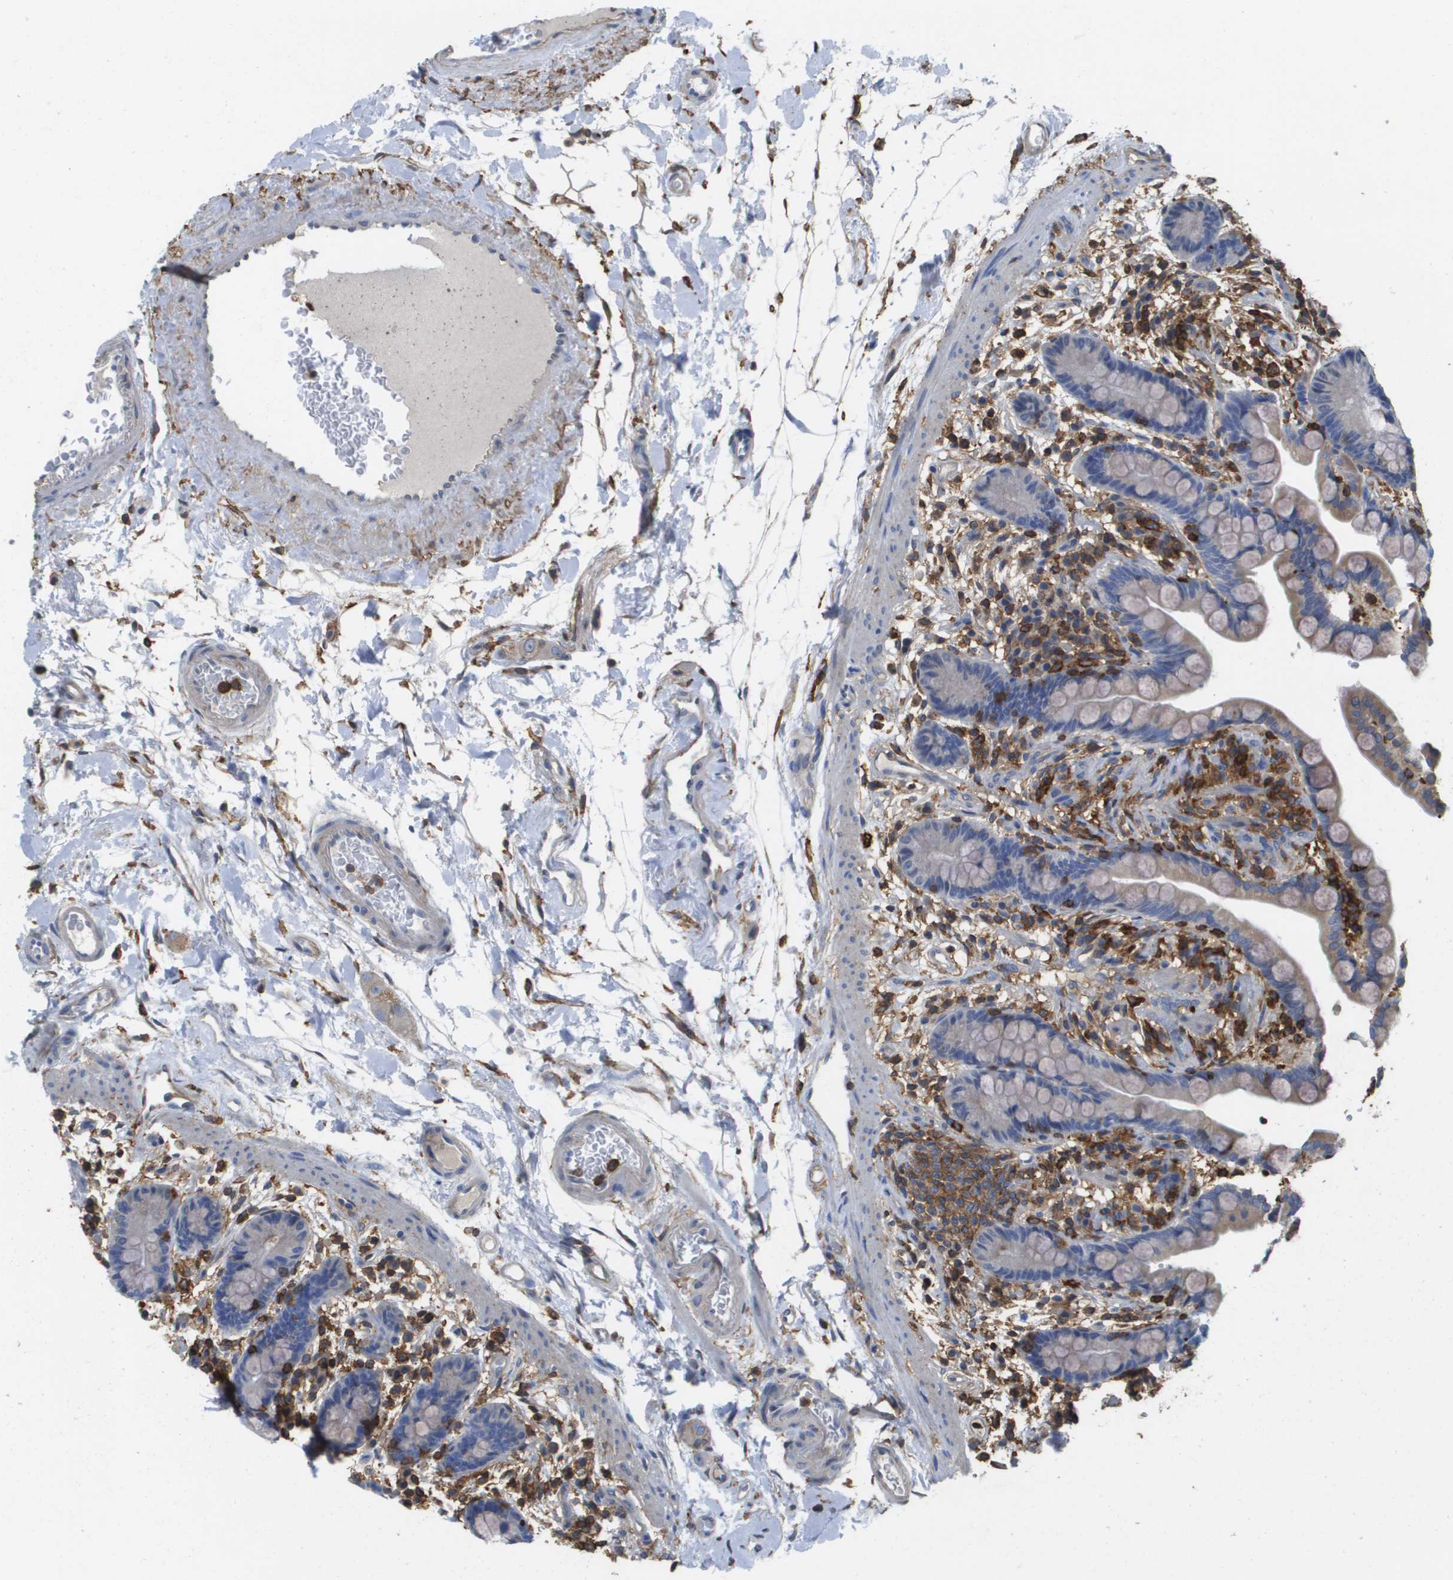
{"staining": {"intensity": "negative", "quantity": "none", "location": "none"}, "tissue": "colon", "cell_type": "Endothelial cells", "image_type": "normal", "snomed": [{"axis": "morphology", "description": "Normal tissue, NOS"}, {"axis": "topography", "description": "Colon"}], "caption": "Colon was stained to show a protein in brown. There is no significant positivity in endothelial cells.", "gene": "PASK", "patient": {"sex": "male", "age": 73}}